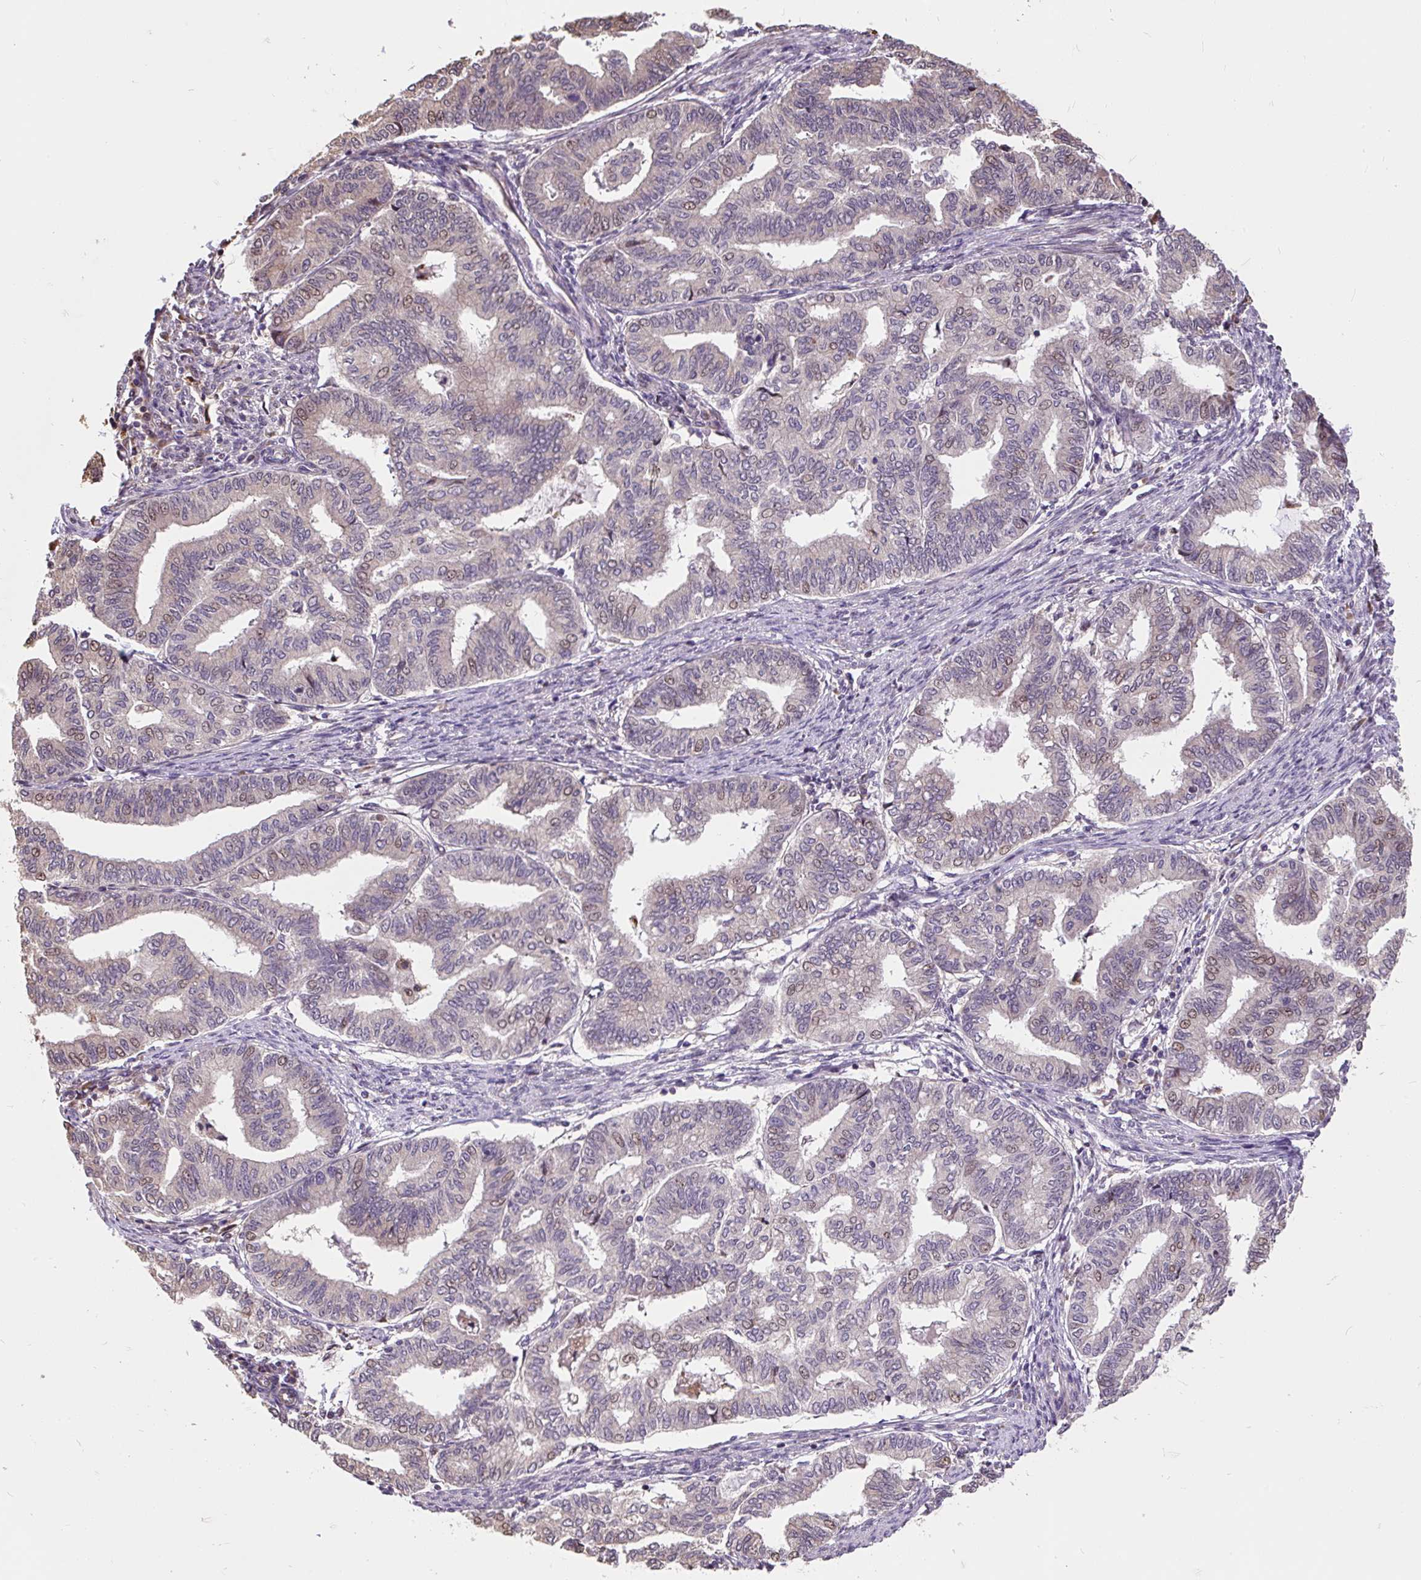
{"staining": {"intensity": "weak", "quantity": "<25%", "location": "cytoplasmic/membranous,nuclear"}, "tissue": "endometrial cancer", "cell_type": "Tumor cells", "image_type": "cancer", "snomed": [{"axis": "morphology", "description": "Adenocarcinoma, NOS"}, {"axis": "topography", "description": "Endometrium"}], "caption": "A micrograph of human endometrial adenocarcinoma is negative for staining in tumor cells.", "gene": "PUS7L", "patient": {"sex": "female", "age": 79}}